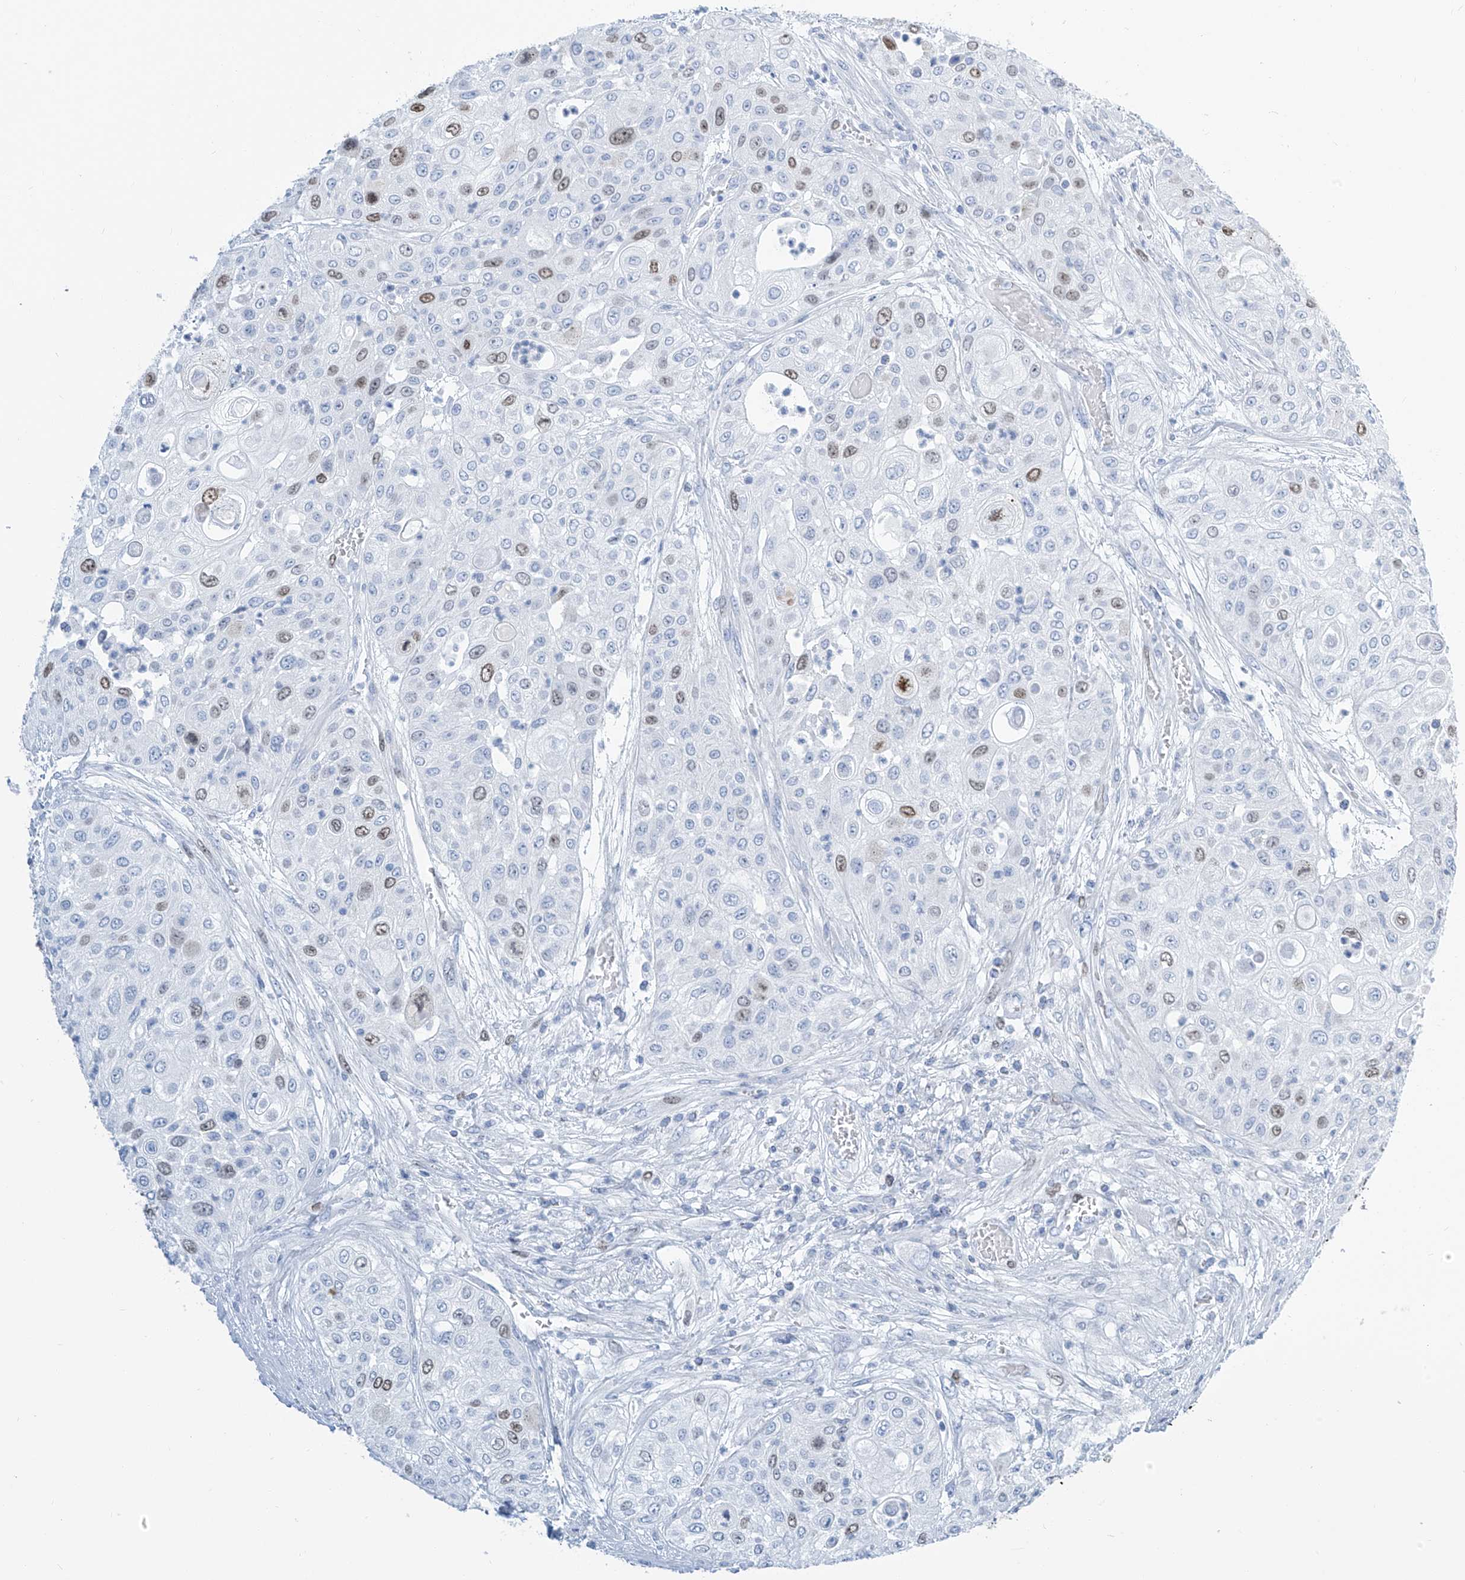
{"staining": {"intensity": "moderate", "quantity": "<25%", "location": "nuclear"}, "tissue": "urothelial cancer", "cell_type": "Tumor cells", "image_type": "cancer", "snomed": [{"axis": "morphology", "description": "Urothelial carcinoma, High grade"}, {"axis": "topography", "description": "Urinary bladder"}], "caption": "Immunohistochemistry micrograph of neoplastic tissue: human urothelial cancer stained using IHC shows low levels of moderate protein expression localized specifically in the nuclear of tumor cells, appearing as a nuclear brown color.", "gene": "SGO2", "patient": {"sex": "female", "age": 79}}